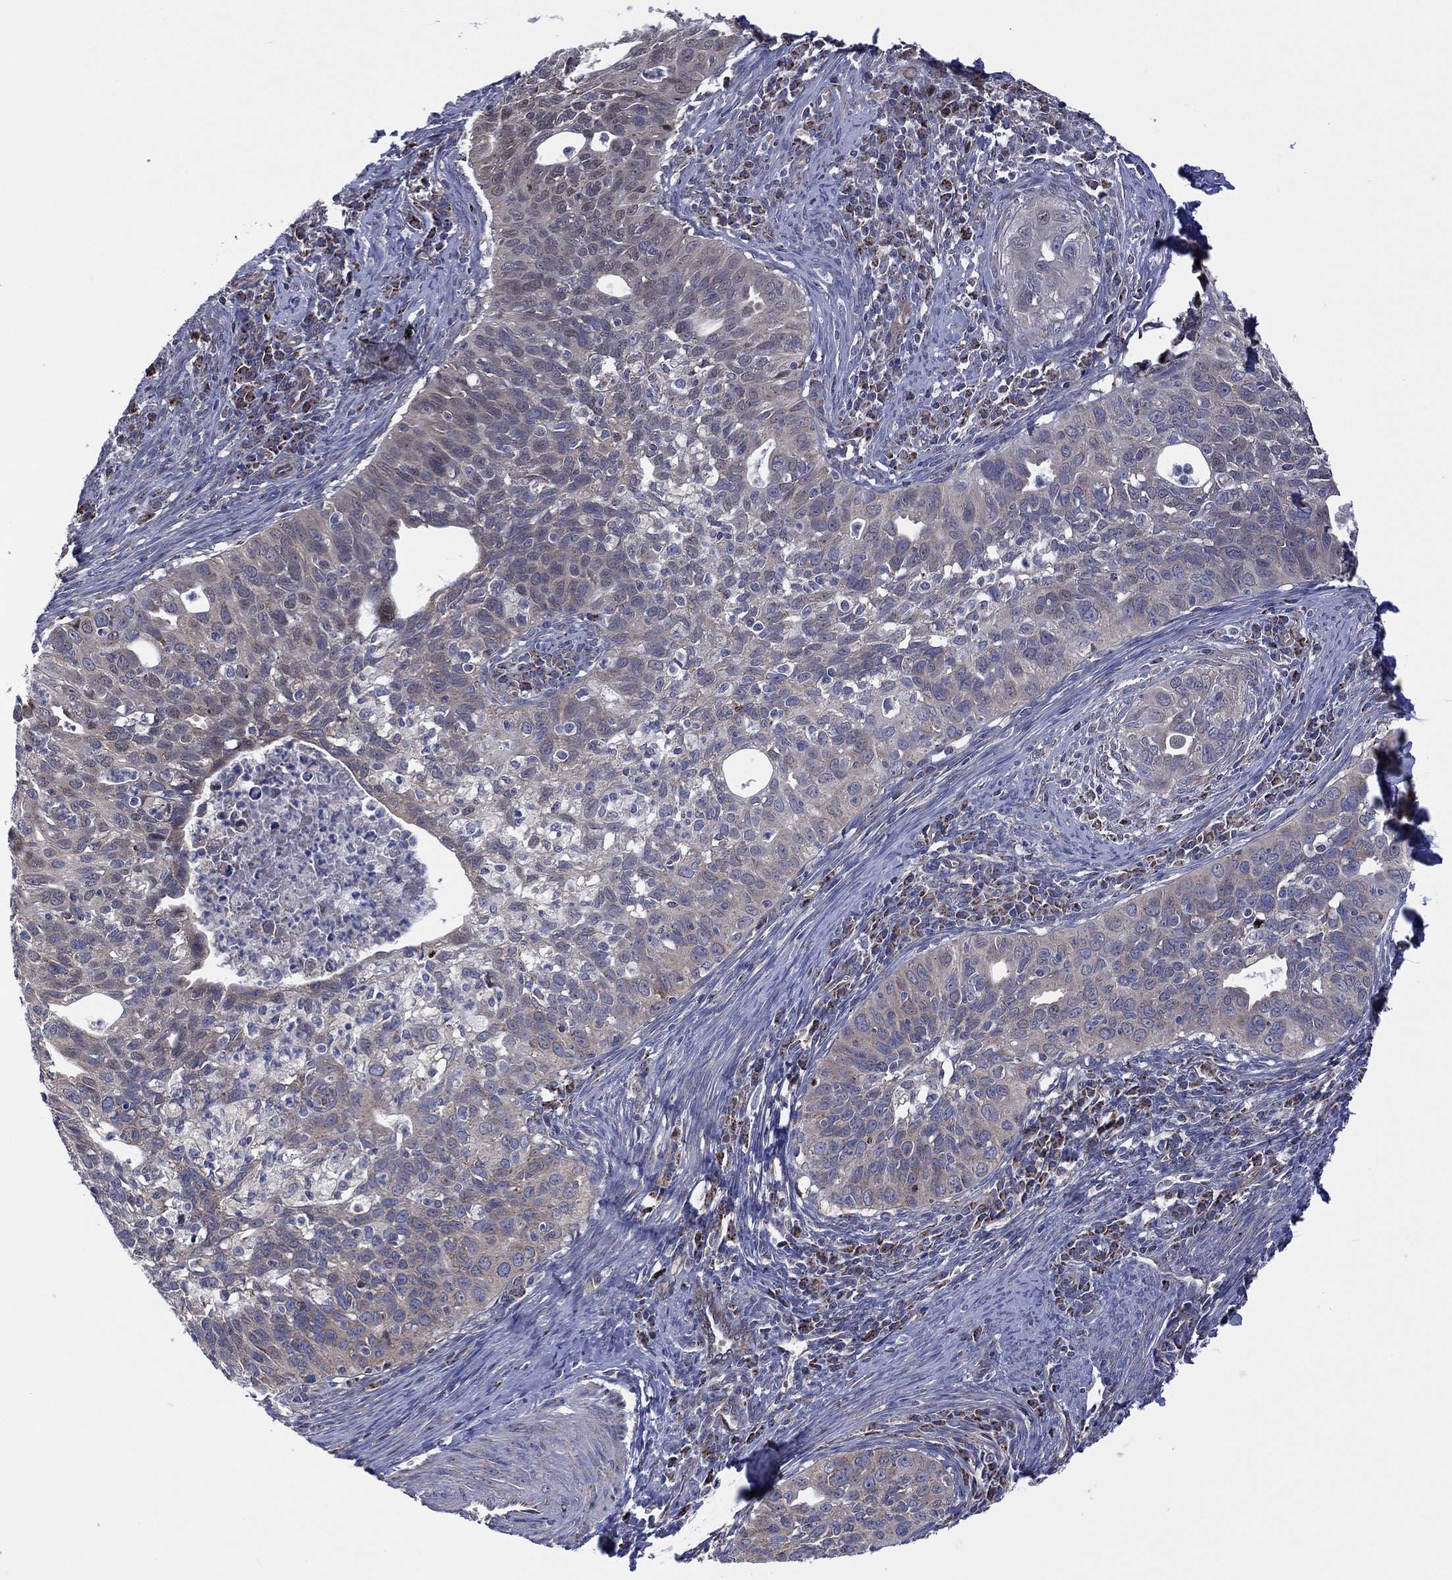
{"staining": {"intensity": "negative", "quantity": "none", "location": "none"}, "tissue": "cervical cancer", "cell_type": "Tumor cells", "image_type": "cancer", "snomed": [{"axis": "morphology", "description": "Squamous cell carcinoma, NOS"}, {"axis": "topography", "description": "Cervix"}], "caption": "An IHC photomicrograph of squamous cell carcinoma (cervical) is shown. There is no staining in tumor cells of squamous cell carcinoma (cervical).", "gene": "PIDD1", "patient": {"sex": "female", "age": 26}}